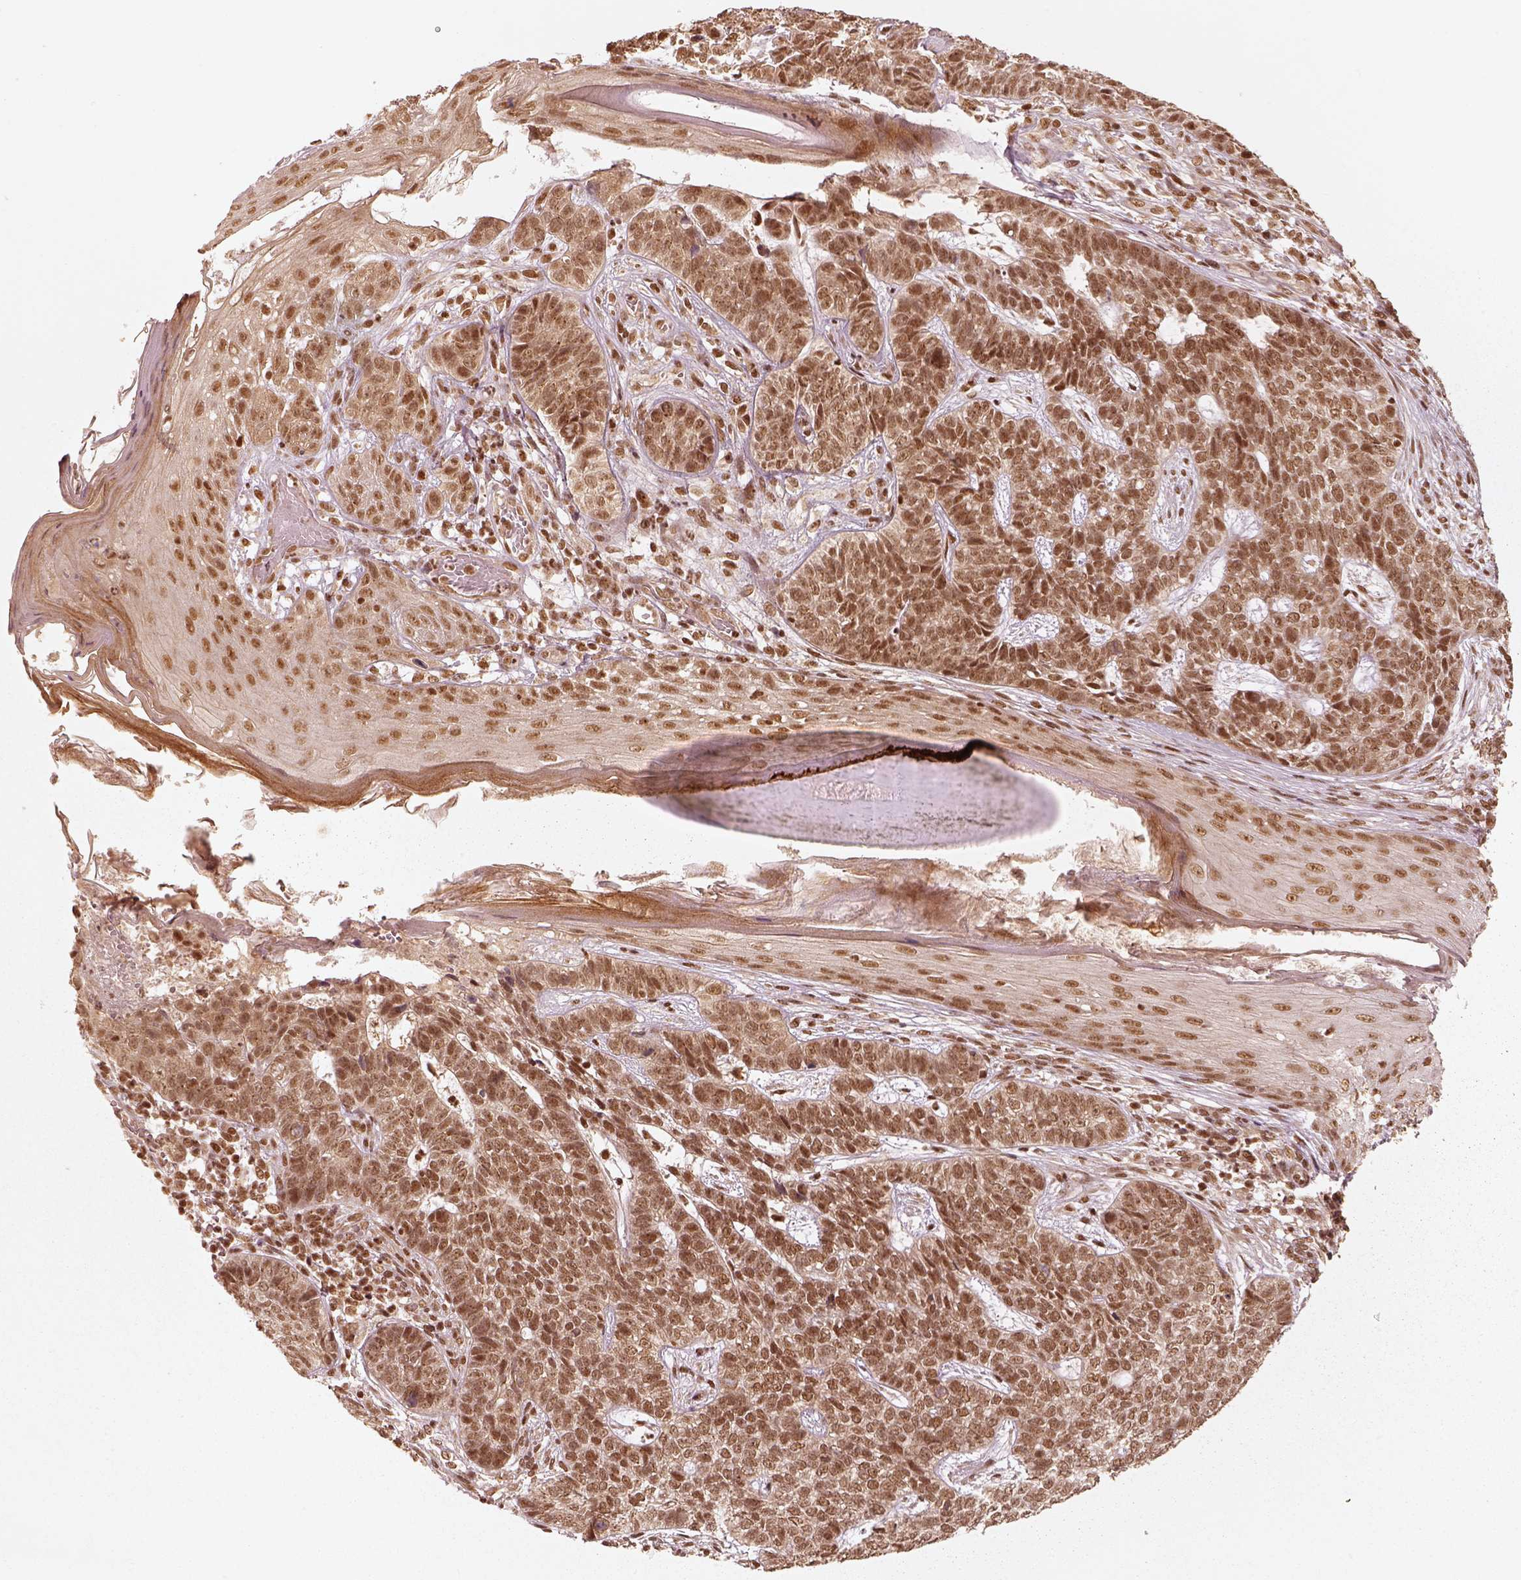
{"staining": {"intensity": "moderate", "quantity": ">75%", "location": "nuclear"}, "tissue": "skin cancer", "cell_type": "Tumor cells", "image_type": "cancer", "snomed": [{"axis": "morphology", "description": "Basal cell carcinoma"}, {"axis": "topography", "description": "Skin"}], "caption": "This micrograph exhibits immunohistochemistry (IHC) staining of human basal cell carcinoma (skin), with medium moderate nuclear expression in approximately >75% of tumor cells.", "gene": "GMEB2", "patient": {"sex": "female", "age": 69}}